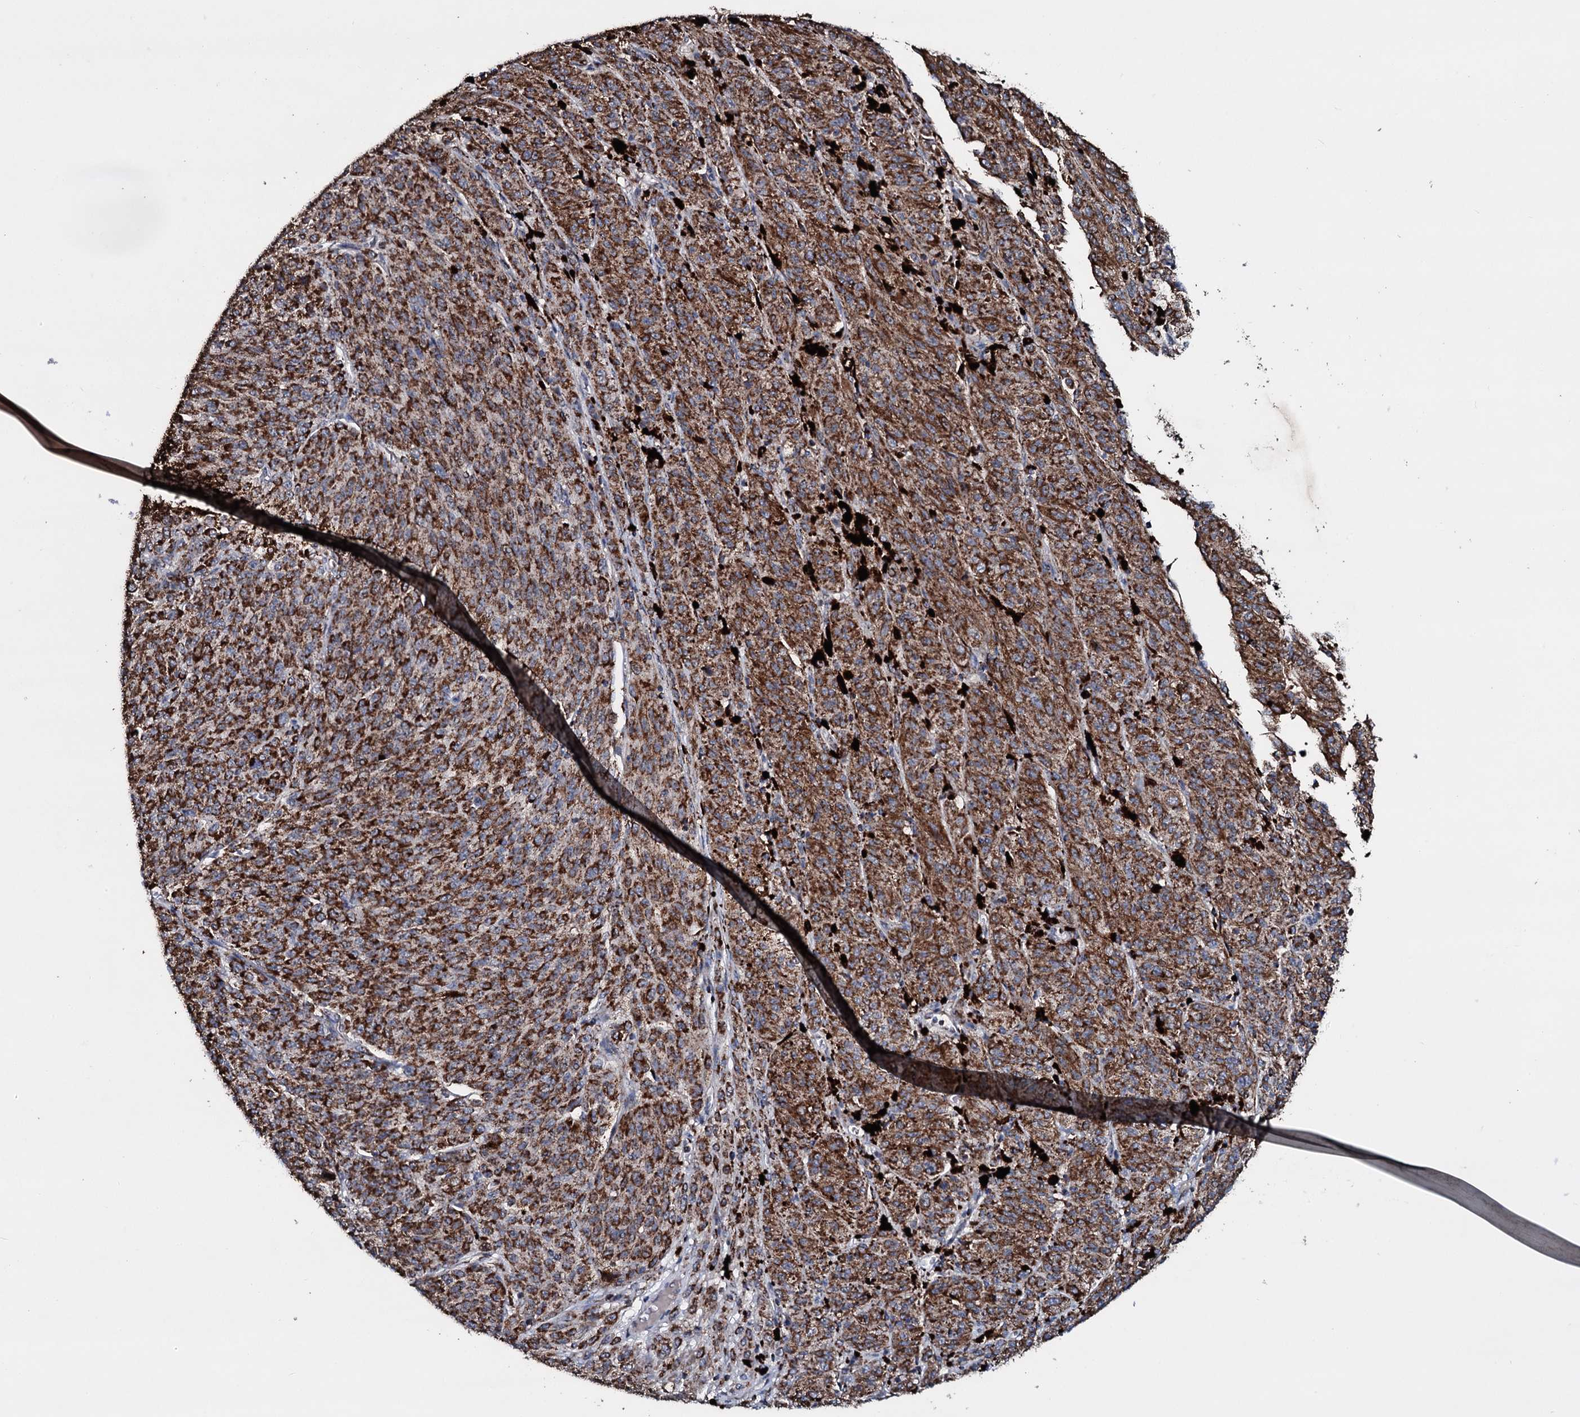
{"staining": {"intensity": "strong", "quantity": ">75%", "location": "cytoplasmic/membranous"}, "tissue": "melanoma", "cell_type": "Tumor cells", "image_type": "cancer", "snomed": [{"axis": "morphology", "description": "Malignant melanoma, NOS"}, {"axis": "topography", "description": "Skin"}], "caption": "Immunohistochemistry (IHC) micrograph of neoplastic tissue: human malignant melanoma stained using immunohistochemistry (IHC) demonstrates high levels of strong protein expression localized specifically in the cytoplasmic/membranous of tumor cells, appearing as a cytoplasmic/membranous brown color.", "gene": "DYNC2I2", "patient": {"sex": "female", "age": 52}}